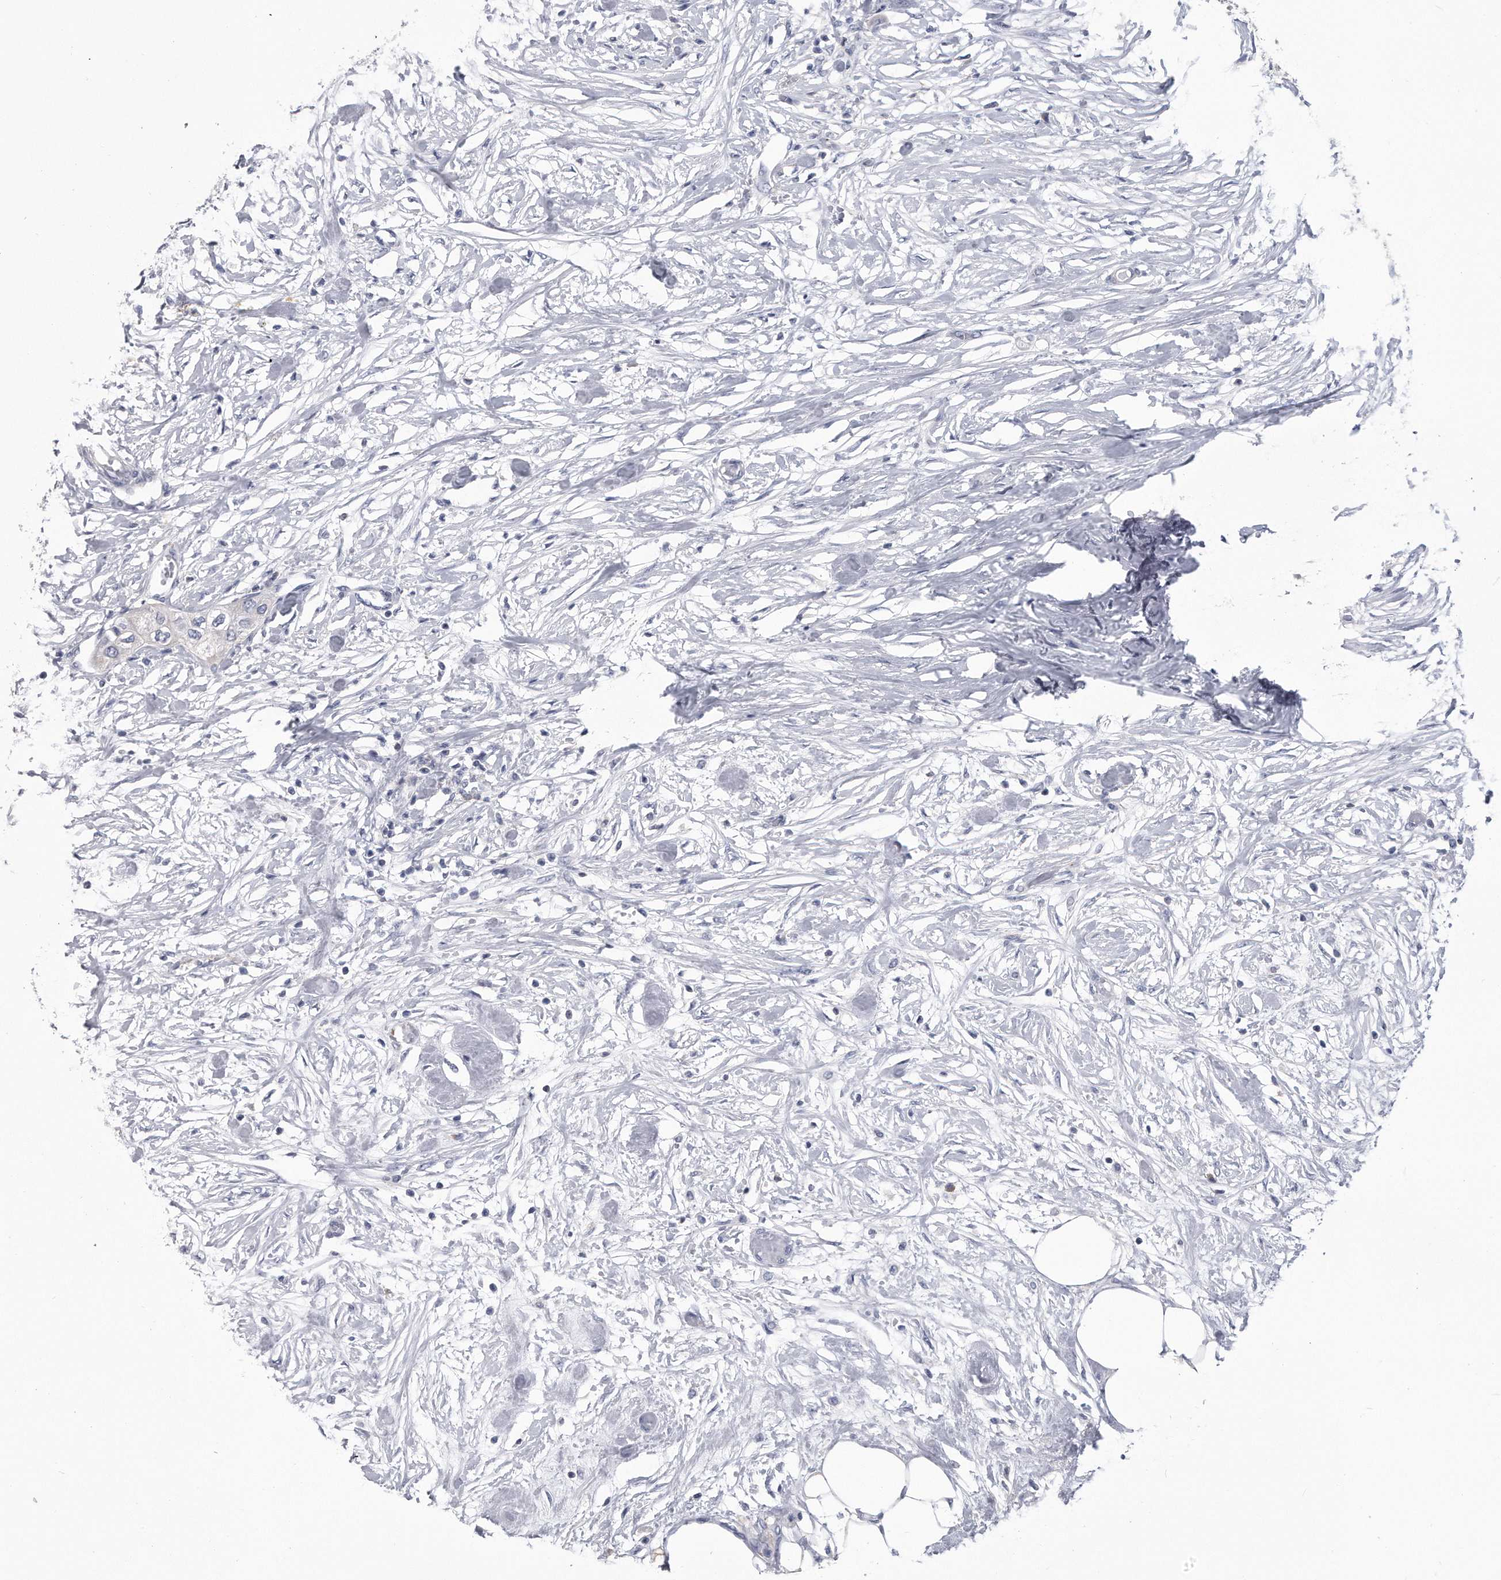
{"staining": {"intensity": "weak", "quantity": "<25%", "location": "cytoplasmic/membranous"}, "tissue": "urothelial cancer", "cell_type": "Tumor cells", "image_type": "cancer", "snomed": [{"axis": "morphology", "description": "Urothelial carcinoma, High grade"}, {"axis": "topography", "description": "Urinary bladder"}], "caption": "A high-resolution micrograph shows IHC staining of urothelial cancer, which displays no significant expression in tumor cells.", "gene": "PYGB", "patient": {"sex": "male", "age": 64}}